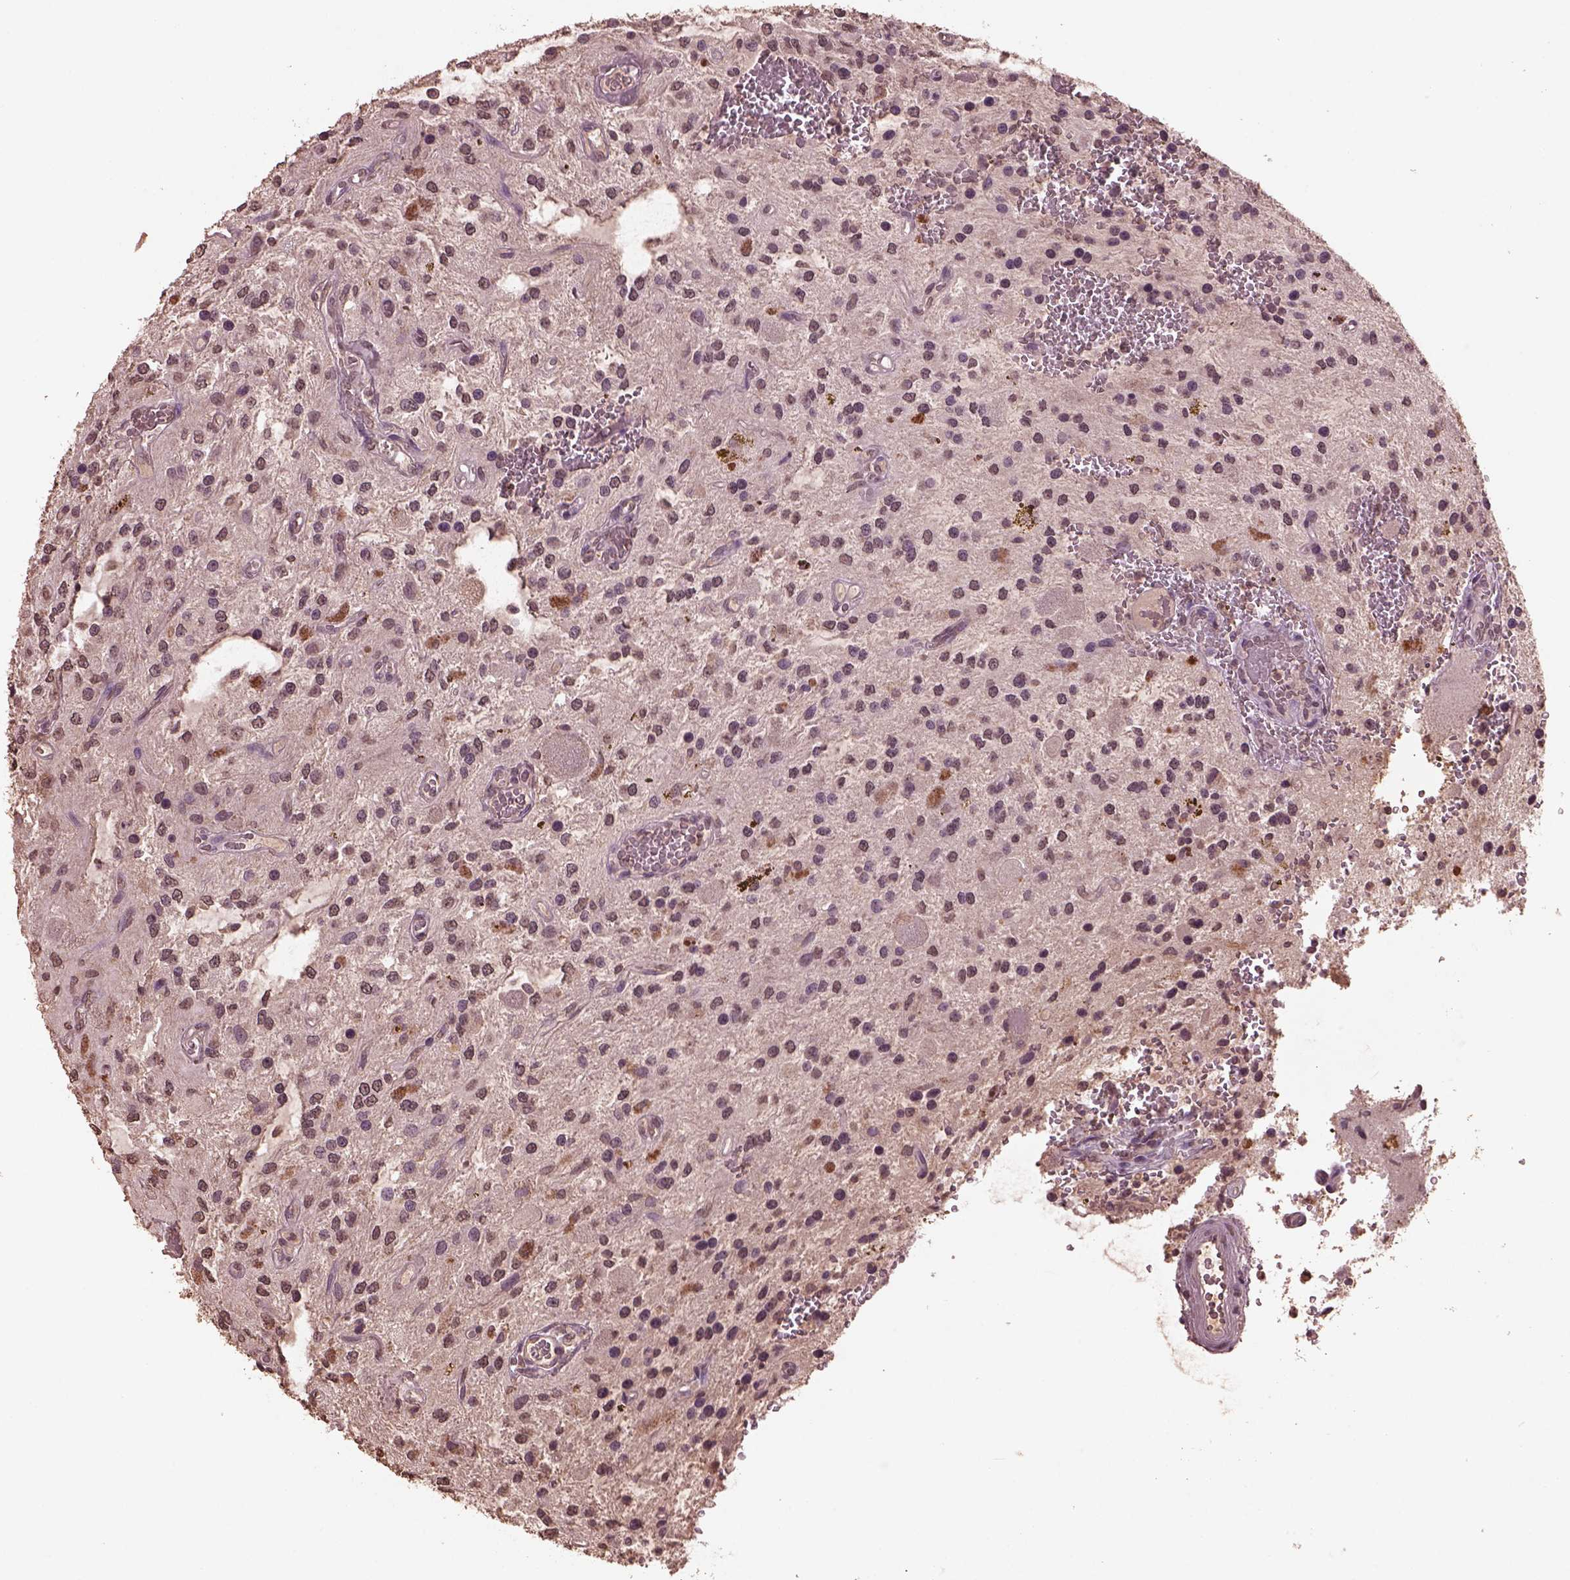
{"staining": {"intensity": "negative", "quantity": "none", "location": "none"}, "tissue": "glioma", "cell_type": "Tumor cells", "image_type": "cancer", "snomed": [{"axis": "morphology", "description": "Glioma, malignant, Low grade"}, {"axis": "topography", "description": "Cerebellum"}], "caption": "The photomicrograph exhibits no staining of tumor cells in glioma.", "gene": "CPT1C", "patient": {"sex": "female", "age": 14}}